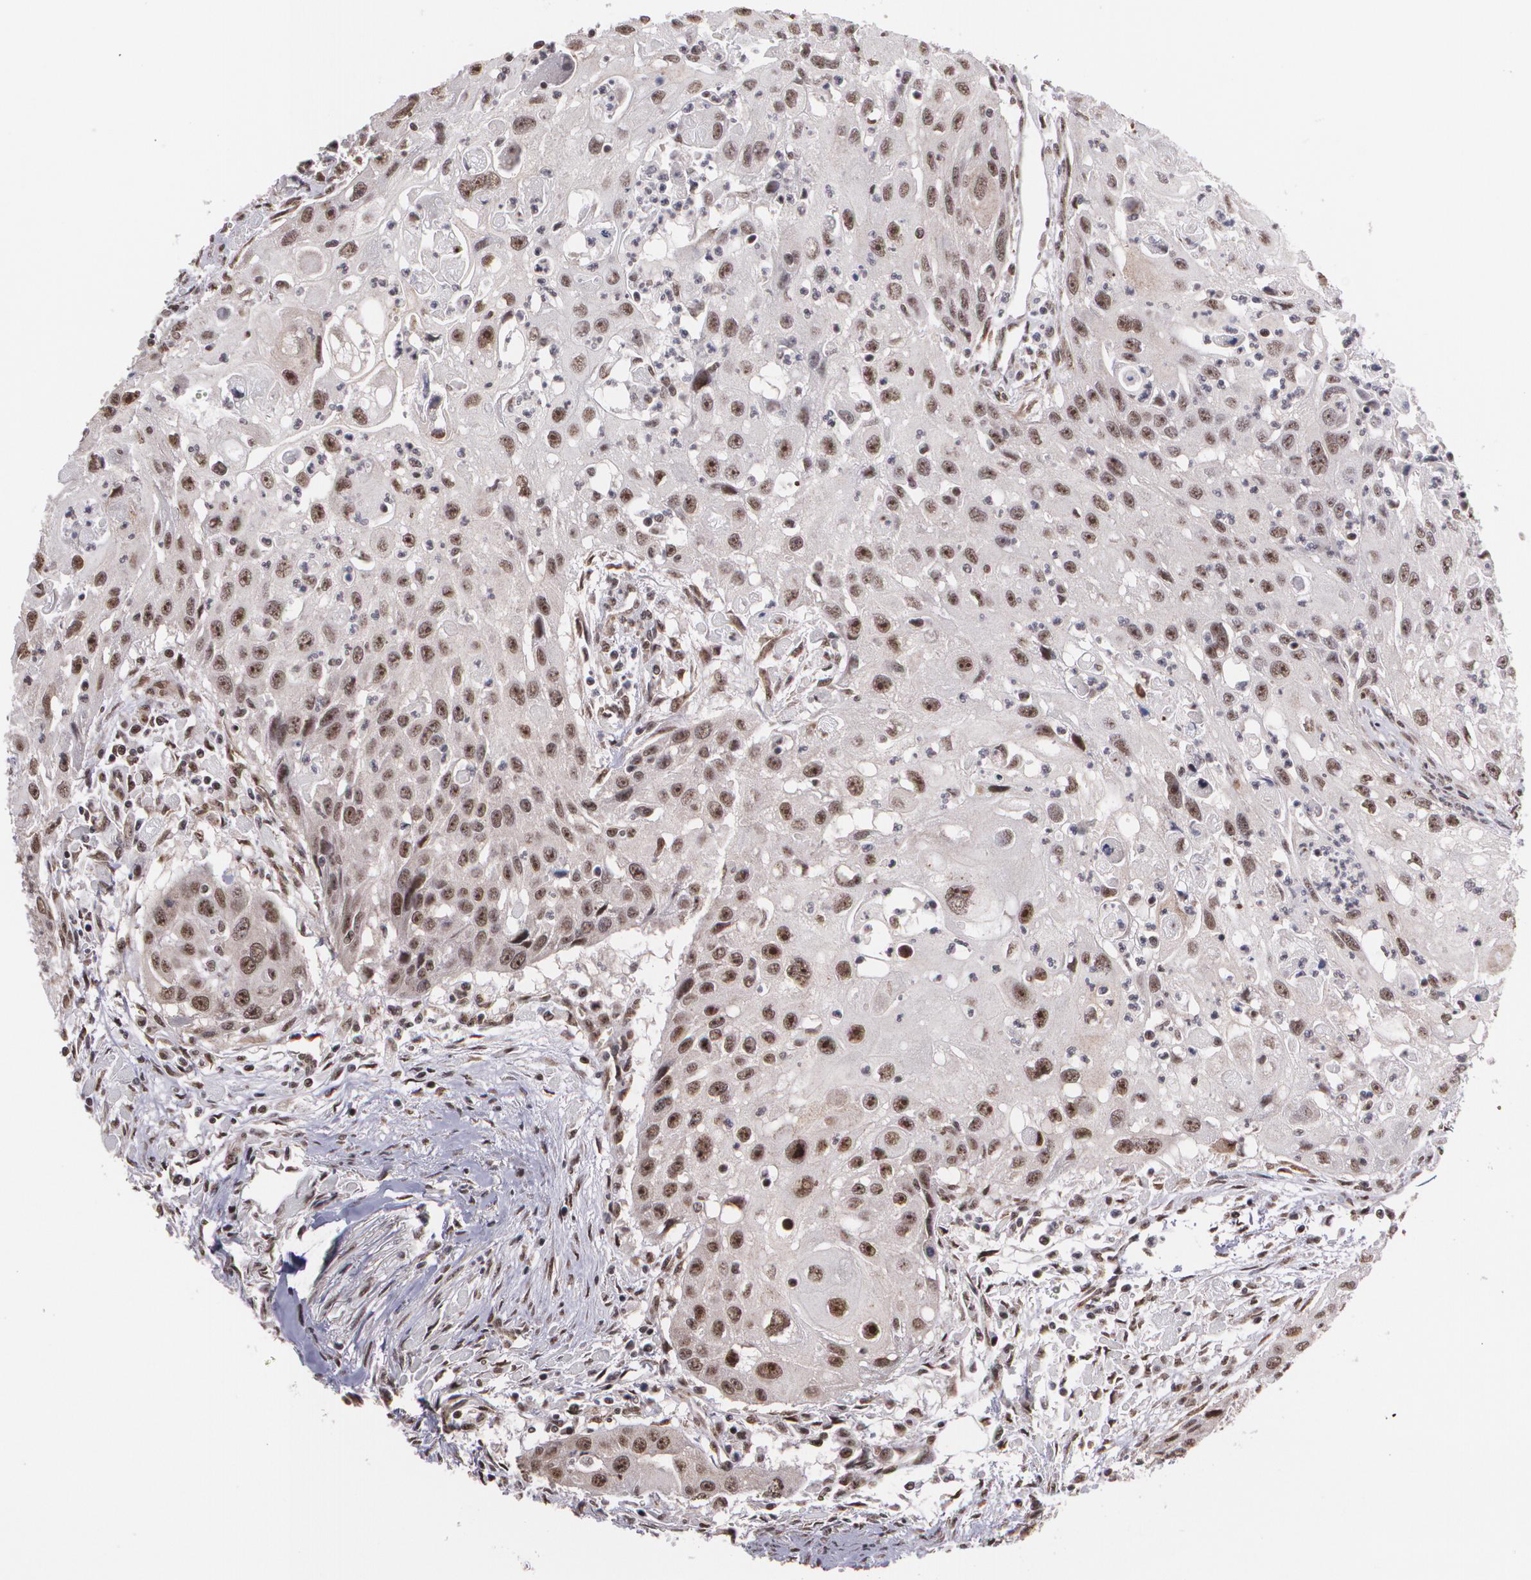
{"staining": {"intensity": "moderate", "quantity": ">75%", "location": "nuclear"}, "tissue": "head and neck cancer", "cell_type": "Tumor cells", "image_type": "cancer", "snomed": [{"axis": "morphology", "description": "Squamous cell carcinoma, NOS"}, {"axis": "topography", "description": "Head-Neck"}], "caption": "DAB immunohistochemical staining of head and neck cancer (squamous cell carcinoma) demonstrates moderate nuclear protein positivity in approximately >75% of tumor cells. The protein is stained brown, and the nuclei are stained in blue (DAB (3,3'-diaminobenzidine) IHC with brightfield microscopy, high magnification).", "gene": "C6orf15", "patient": {"sex": "male", "age": 64}}